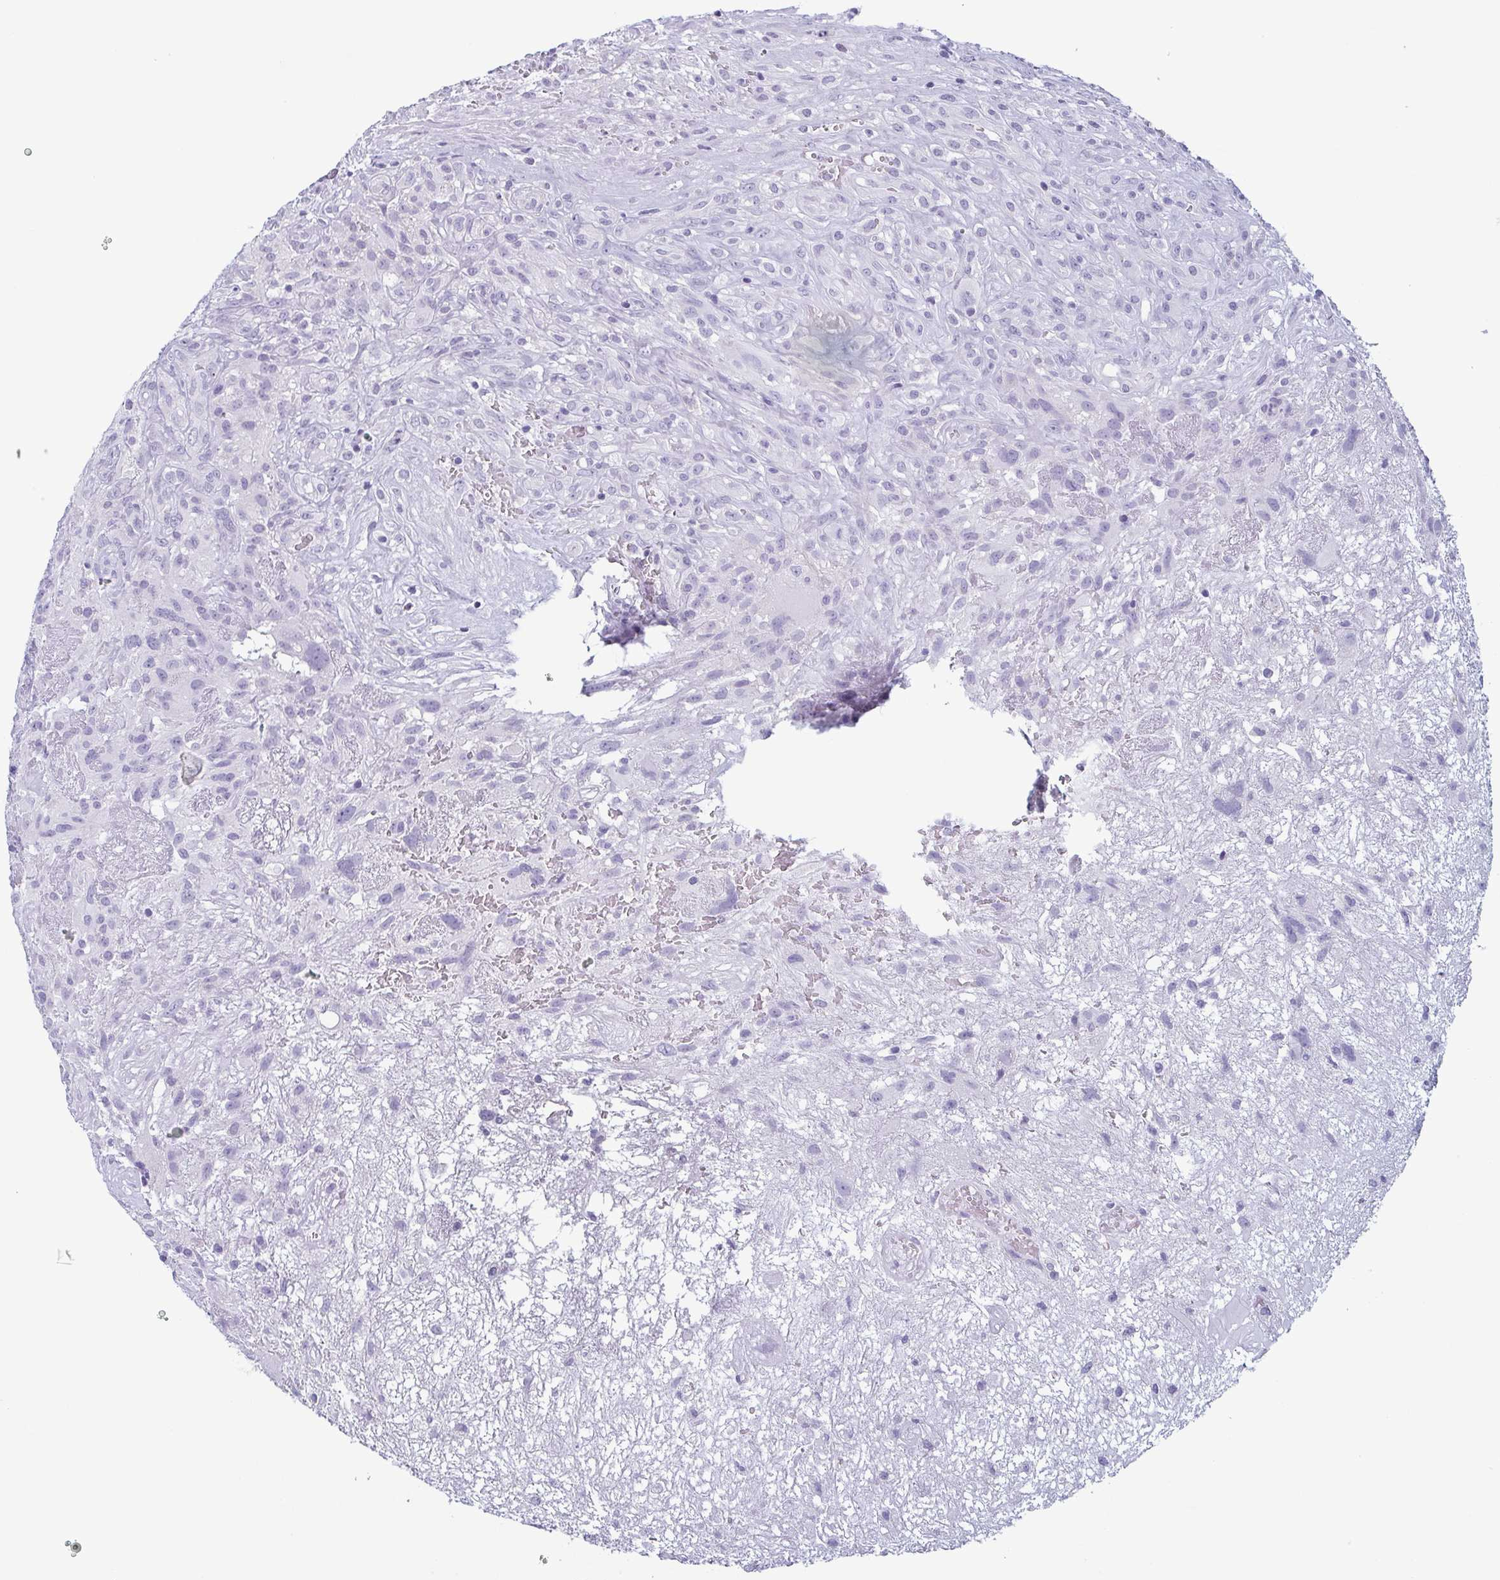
{"staining": {"intensity": "negative", "quantity": "none", "location": "none"}, "tissue": "glioma", "cell_type": "Tumor cells", "image_type": "cancer", "snomed": [{"axis": "morphology", "description": "Glioma, malignant, High grade"}, {"axis": "topography", "description": "Brain"}], "caption": "High power microscopy image of an IHC image of malignant glioma (high-grade), revealing no significant staining in tumor cells.", "gene": "KRT78", "patient": {"sex": "male", "age": 46}}